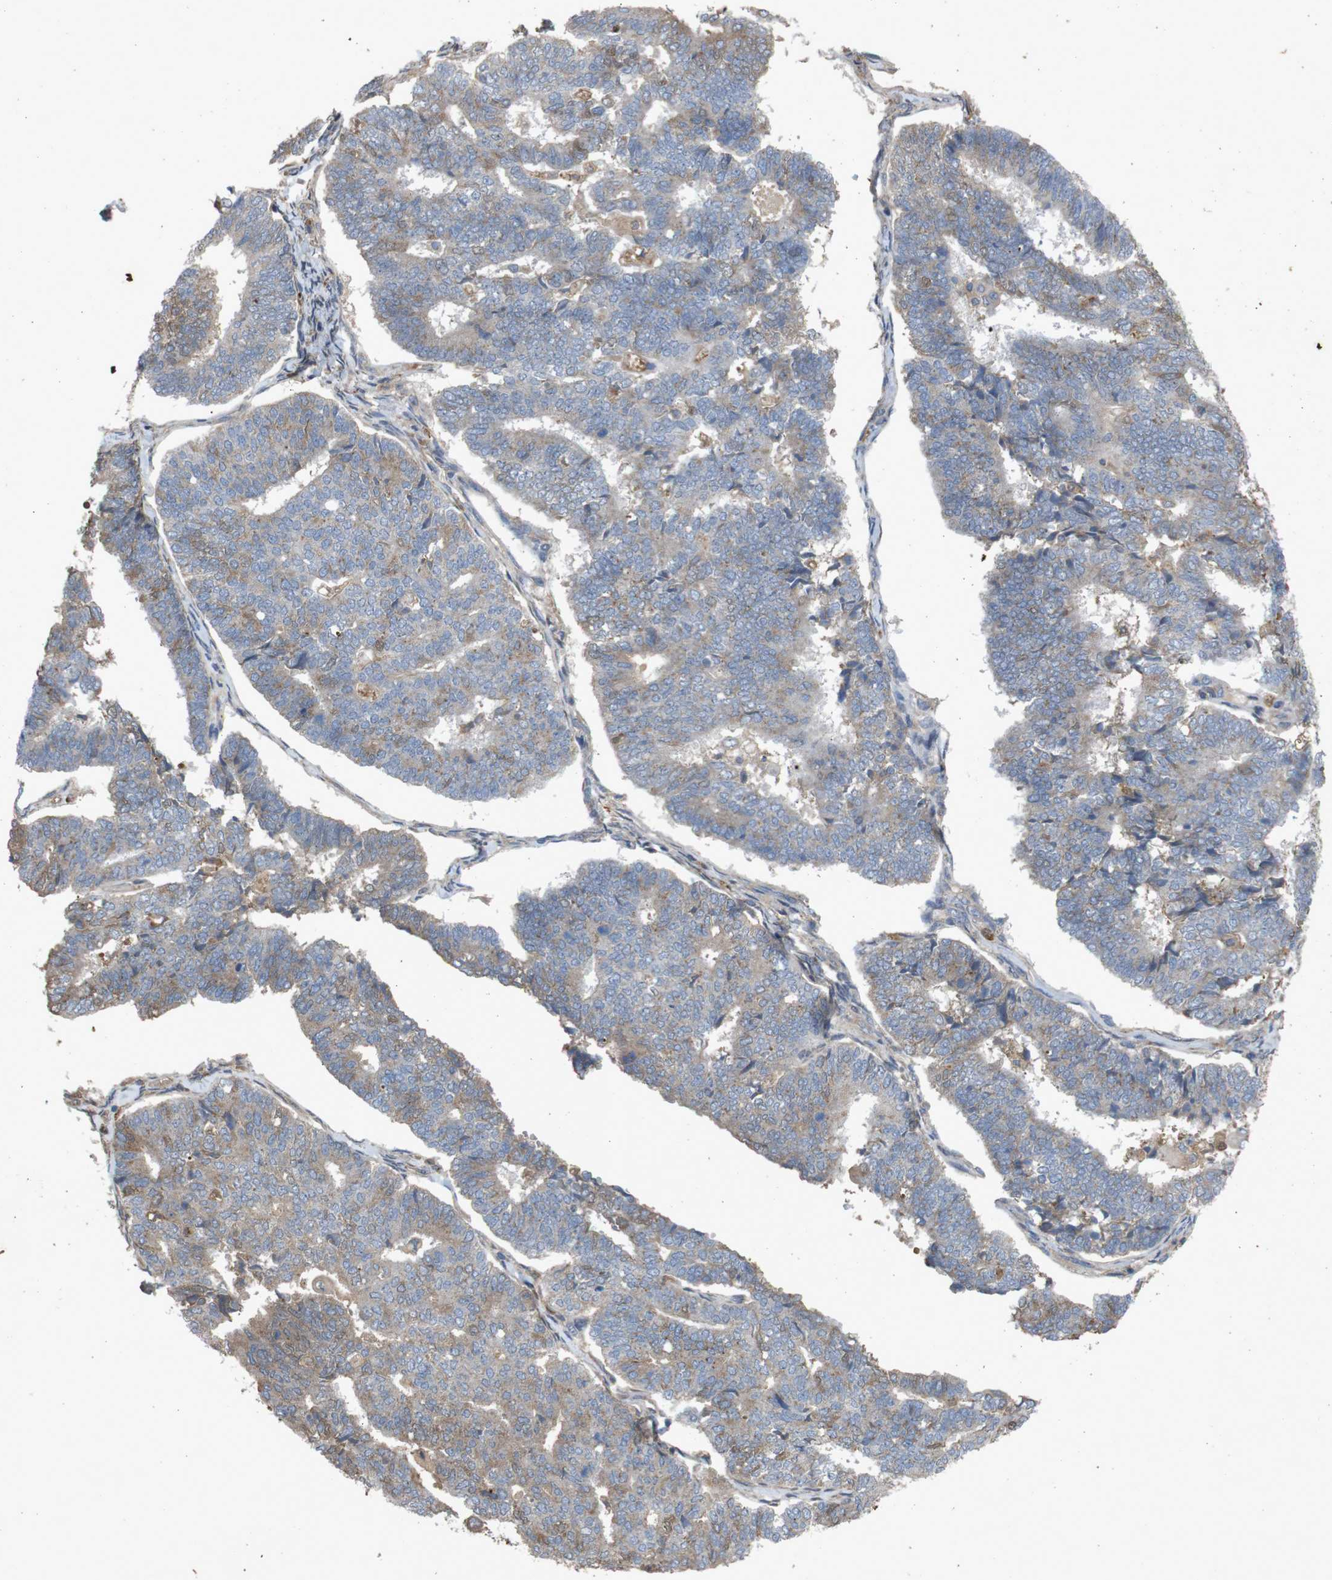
{"staining": {"intensity": "weak", "quantity": "25%-75%", "location": "cytoplasmic/membranous"}, "tissue": "endometrial cancer", "cell_type": "Tumor cells", "image_type": "cancer", "snomed": [{"axis": "morphology", "description": "Adenocarcinoma, NOS"}, {"axis": "topography", "description": "Endometrium"}], "caption": "Human adenocarcinoma (endometrial) stained with a protein marker shows weak staining in tumor cells.", "gene": "PTPN1", "patient": {"sex": "female", "age": 70}}